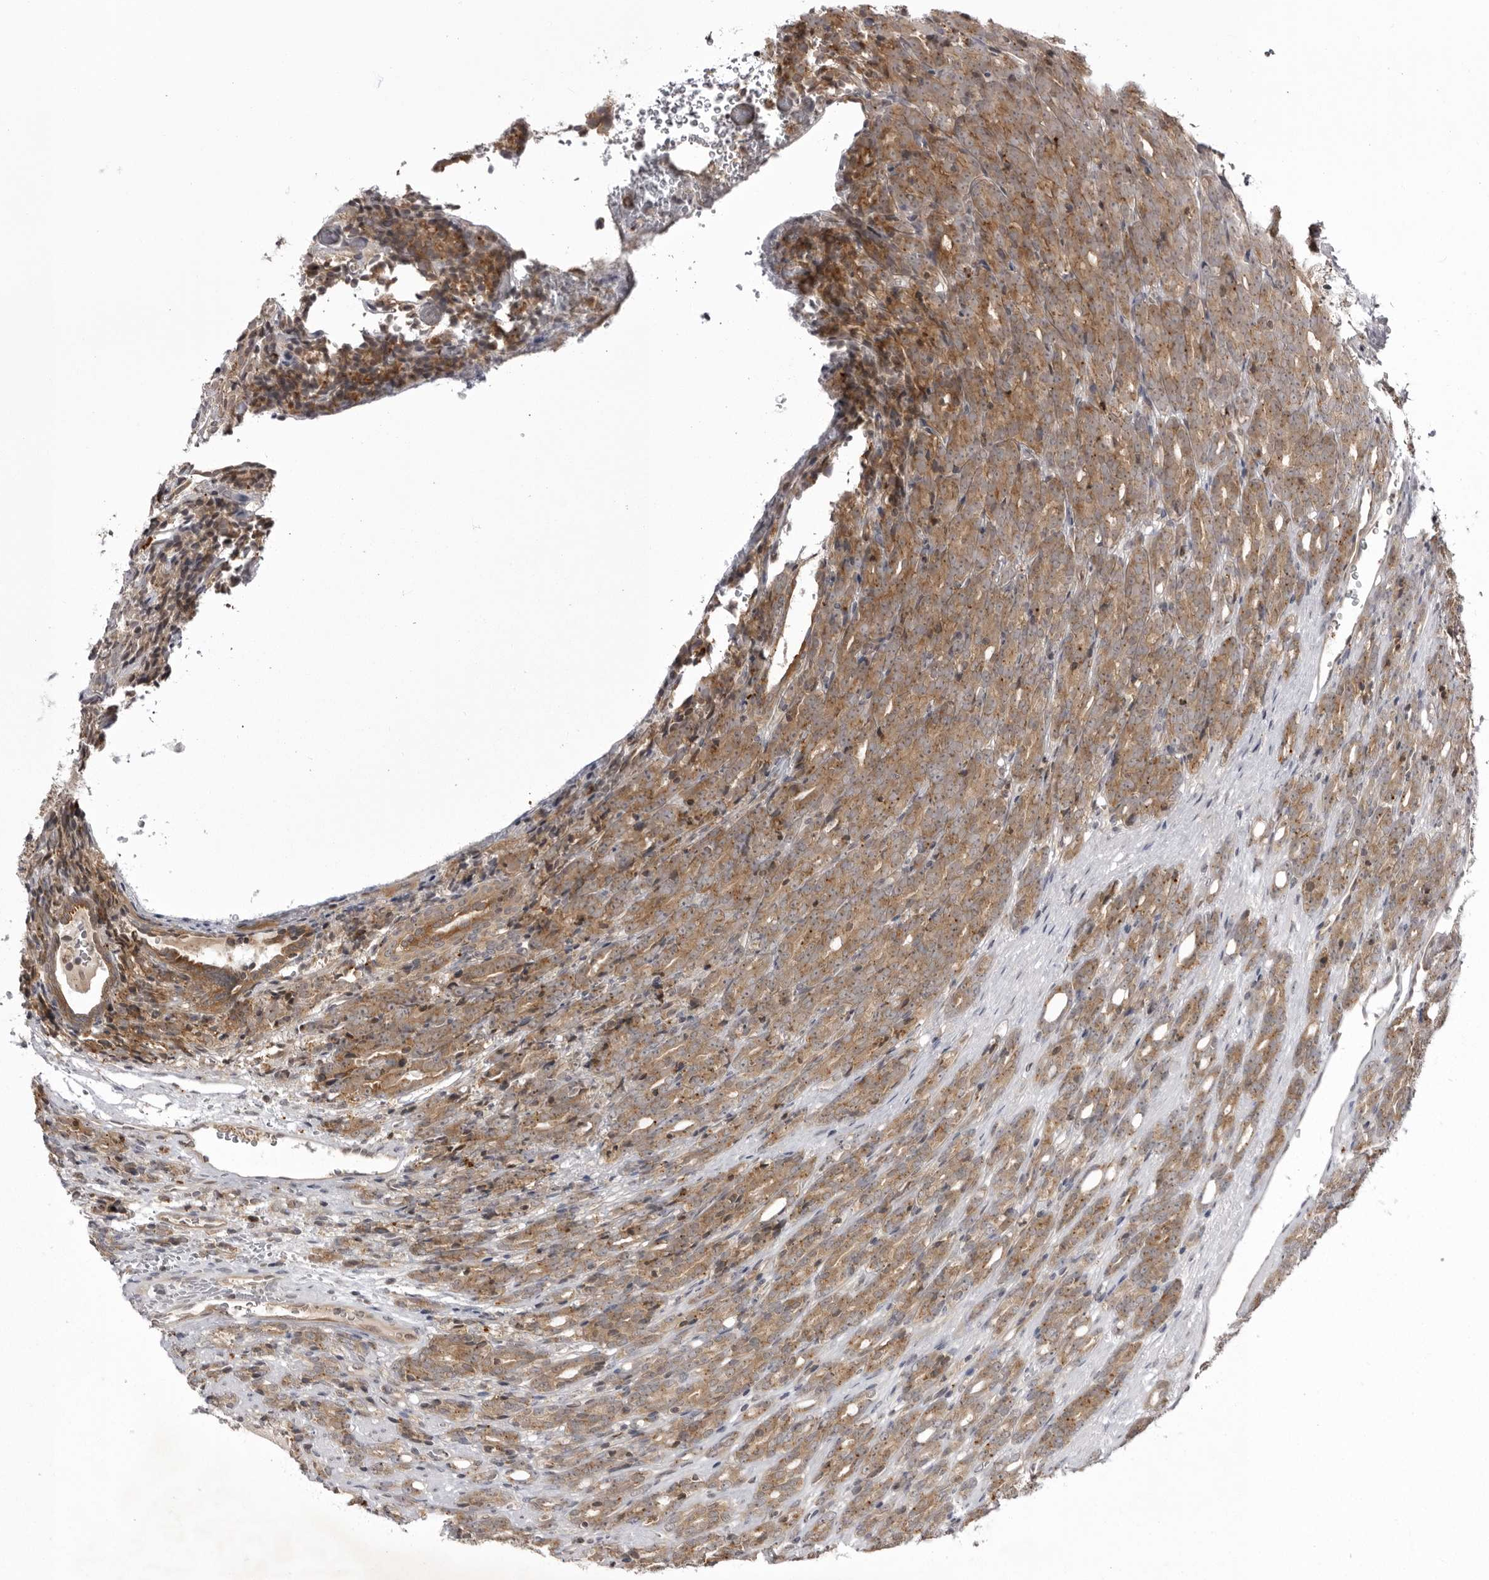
{"staining": {"intensity": "moderate", "quantity": ">75%", "location": "cytoplasmic/membranous"}, "tissue": "prostate cancer", "cell_type": "Tumor cells", "image_type": "cancer", "snomed": [{"axis": "morphology", "description": "Adenocarcinoma, High grade"}, {"axis": "topography", "description": "Prostate"}], "caption": "Protein staining displays moderate cytoplasmic/membranous staining in approximately >75% of tumor cells in prostate high-grade adenocarcinoma.", "gene": "USP43", "patient": {"sex": "male", "age": 62}}